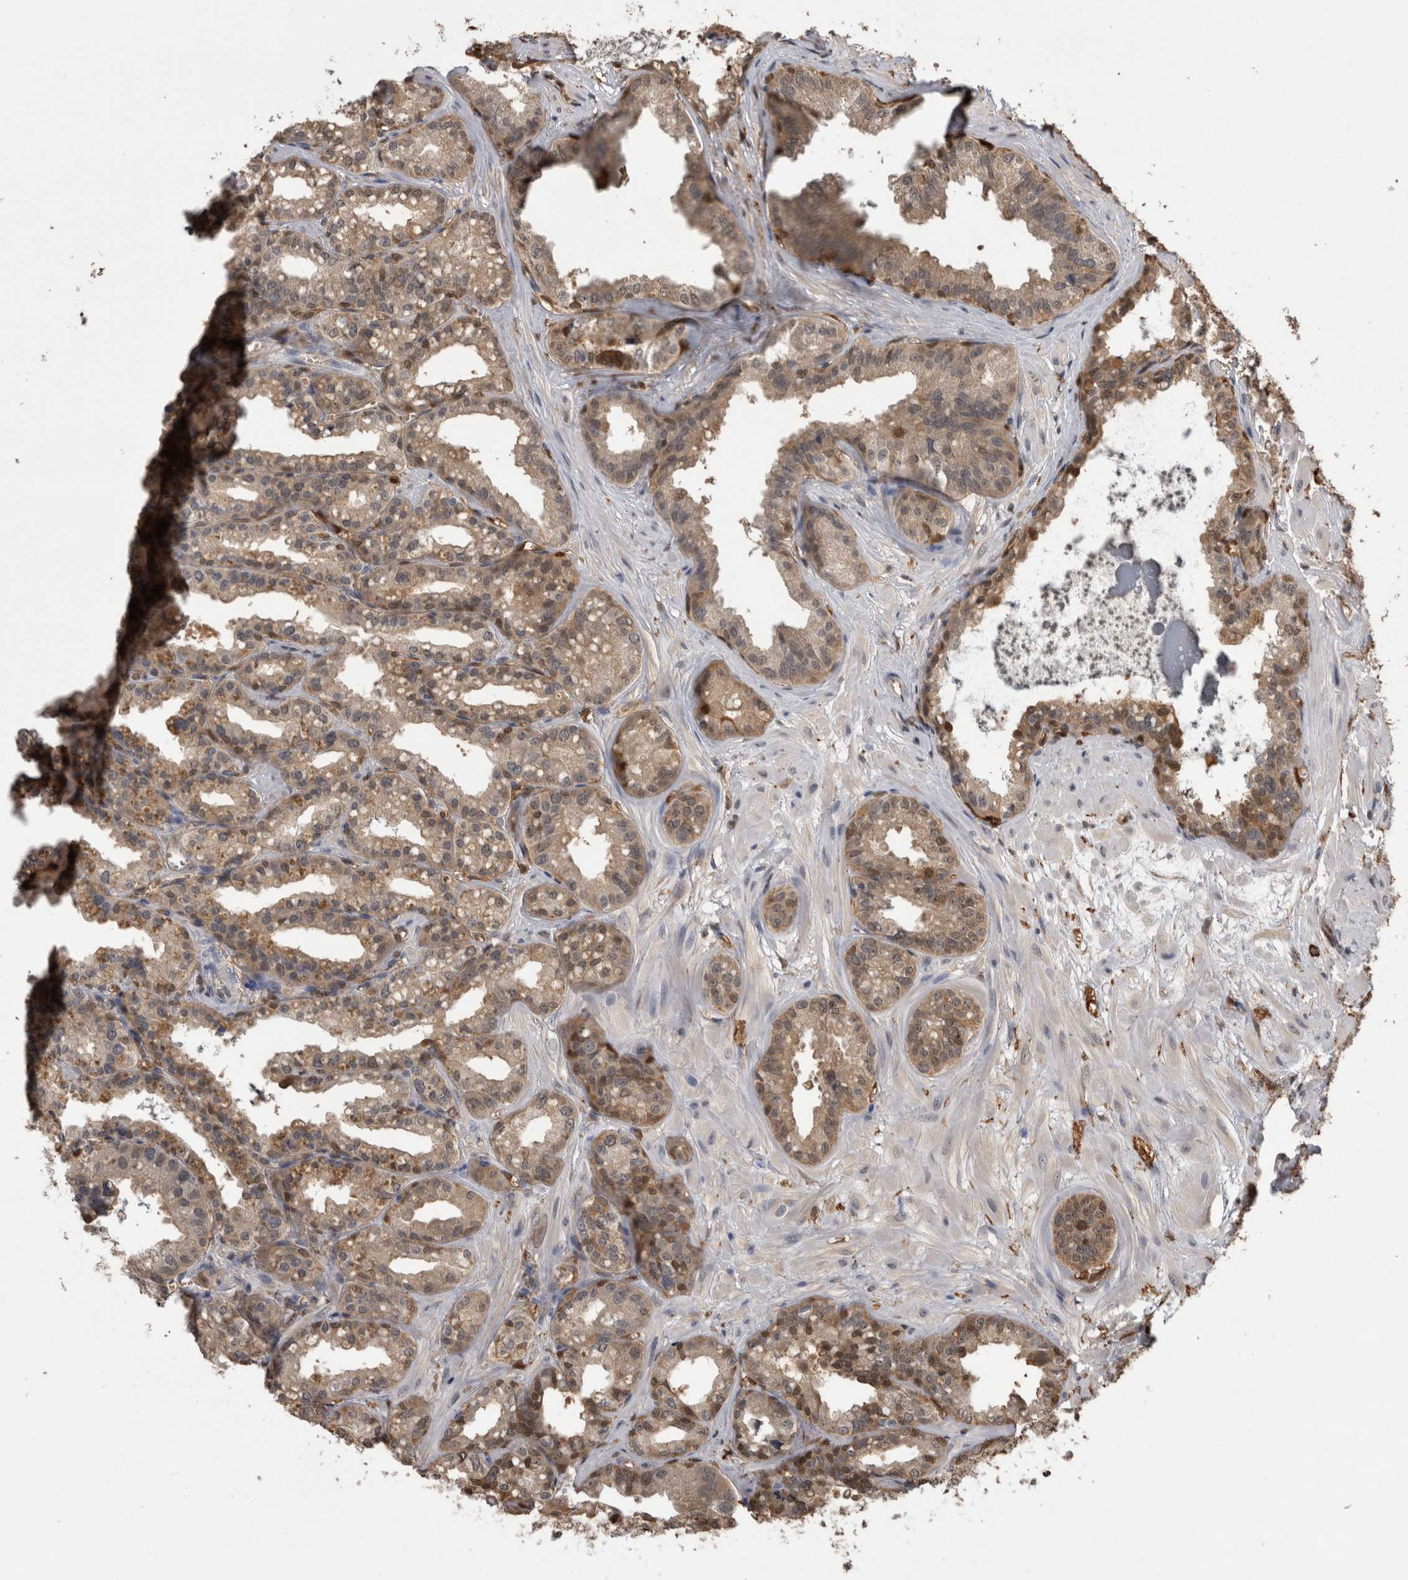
{"staining": {"intensity": "moderate", "quantity": ">75%", "location": "cytoplasmic/membranous,nuclear"}, "tissue": "seminal vesicle", "cell_type": "Glandular cells", "image_type": "normal", "snomed": [{"axis": "morphology", "description": "Normal tissue, NOS"}, {"axis": "topography", "description": "Prostate"}, {"axis": "topography", "description": "Seminal veicle"}], "caption": "DAB immunohistochemical staining of benign seminal vesicle shows moderate cytoplasmic/membranous,nuclear protein staining in about >75% of glandular cells.", "gene": "LXN", "patient": {"sex": "male", "age": 51}}